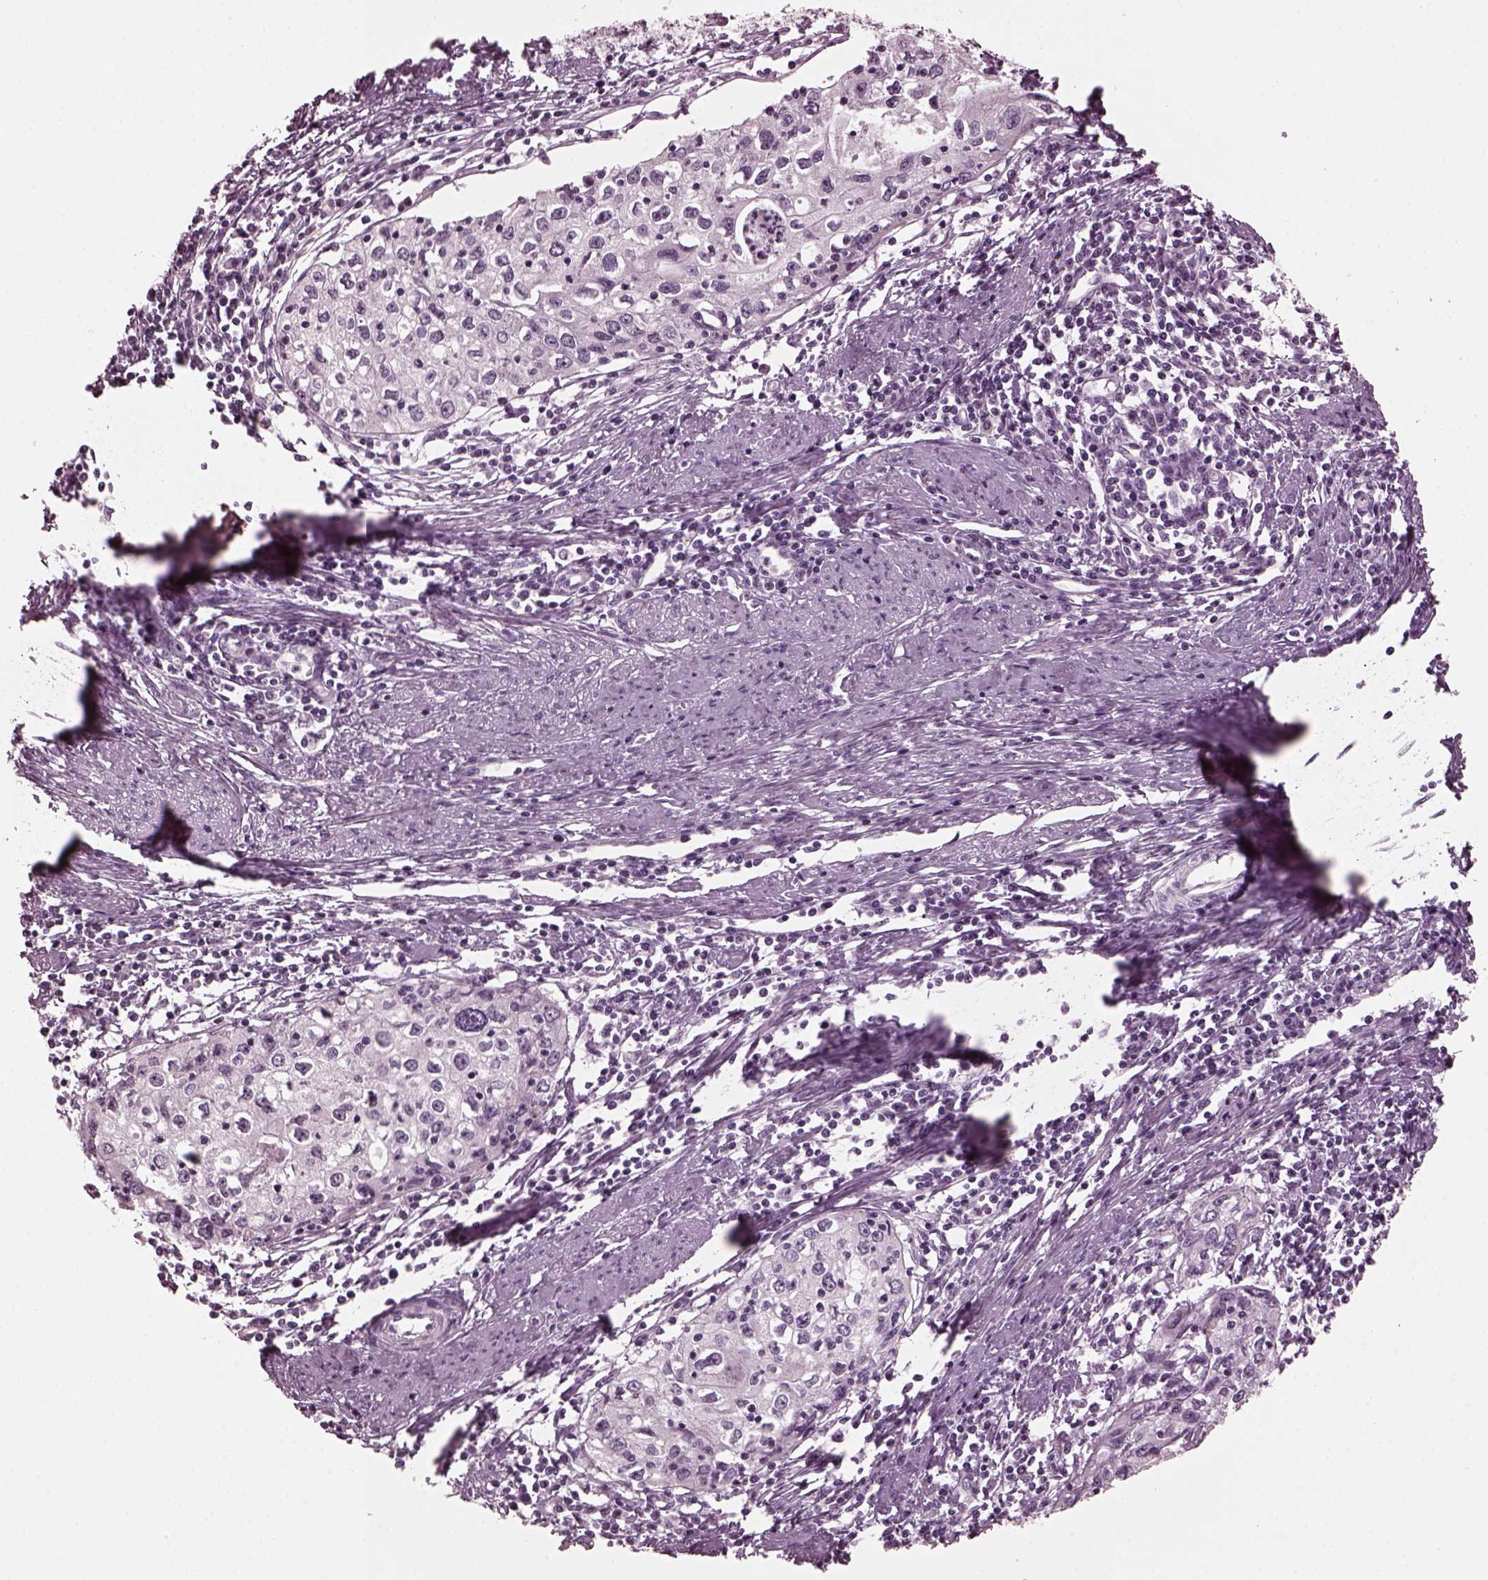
{"staining": {"intensity": "negative", "quantity": "none", "location": "none"}, "tissue": "cervical cancer", "cell_type": "Tumor cells", "image_type": "cancer", "snomed": [{"axis": "morphology", "description": "Squamous cell carcinoma, NOS"}, {"axis": "topography", "description": "Cervix"}], "caption": "IHC of human cervical cancer (squamous cell carcinoma) reveals no staining in tumor cells. (DAB immunohistochemistry with hematoxylin counter stain).", "gene": "RIMS2", "patient": {"sex": "female", "age": 40}}